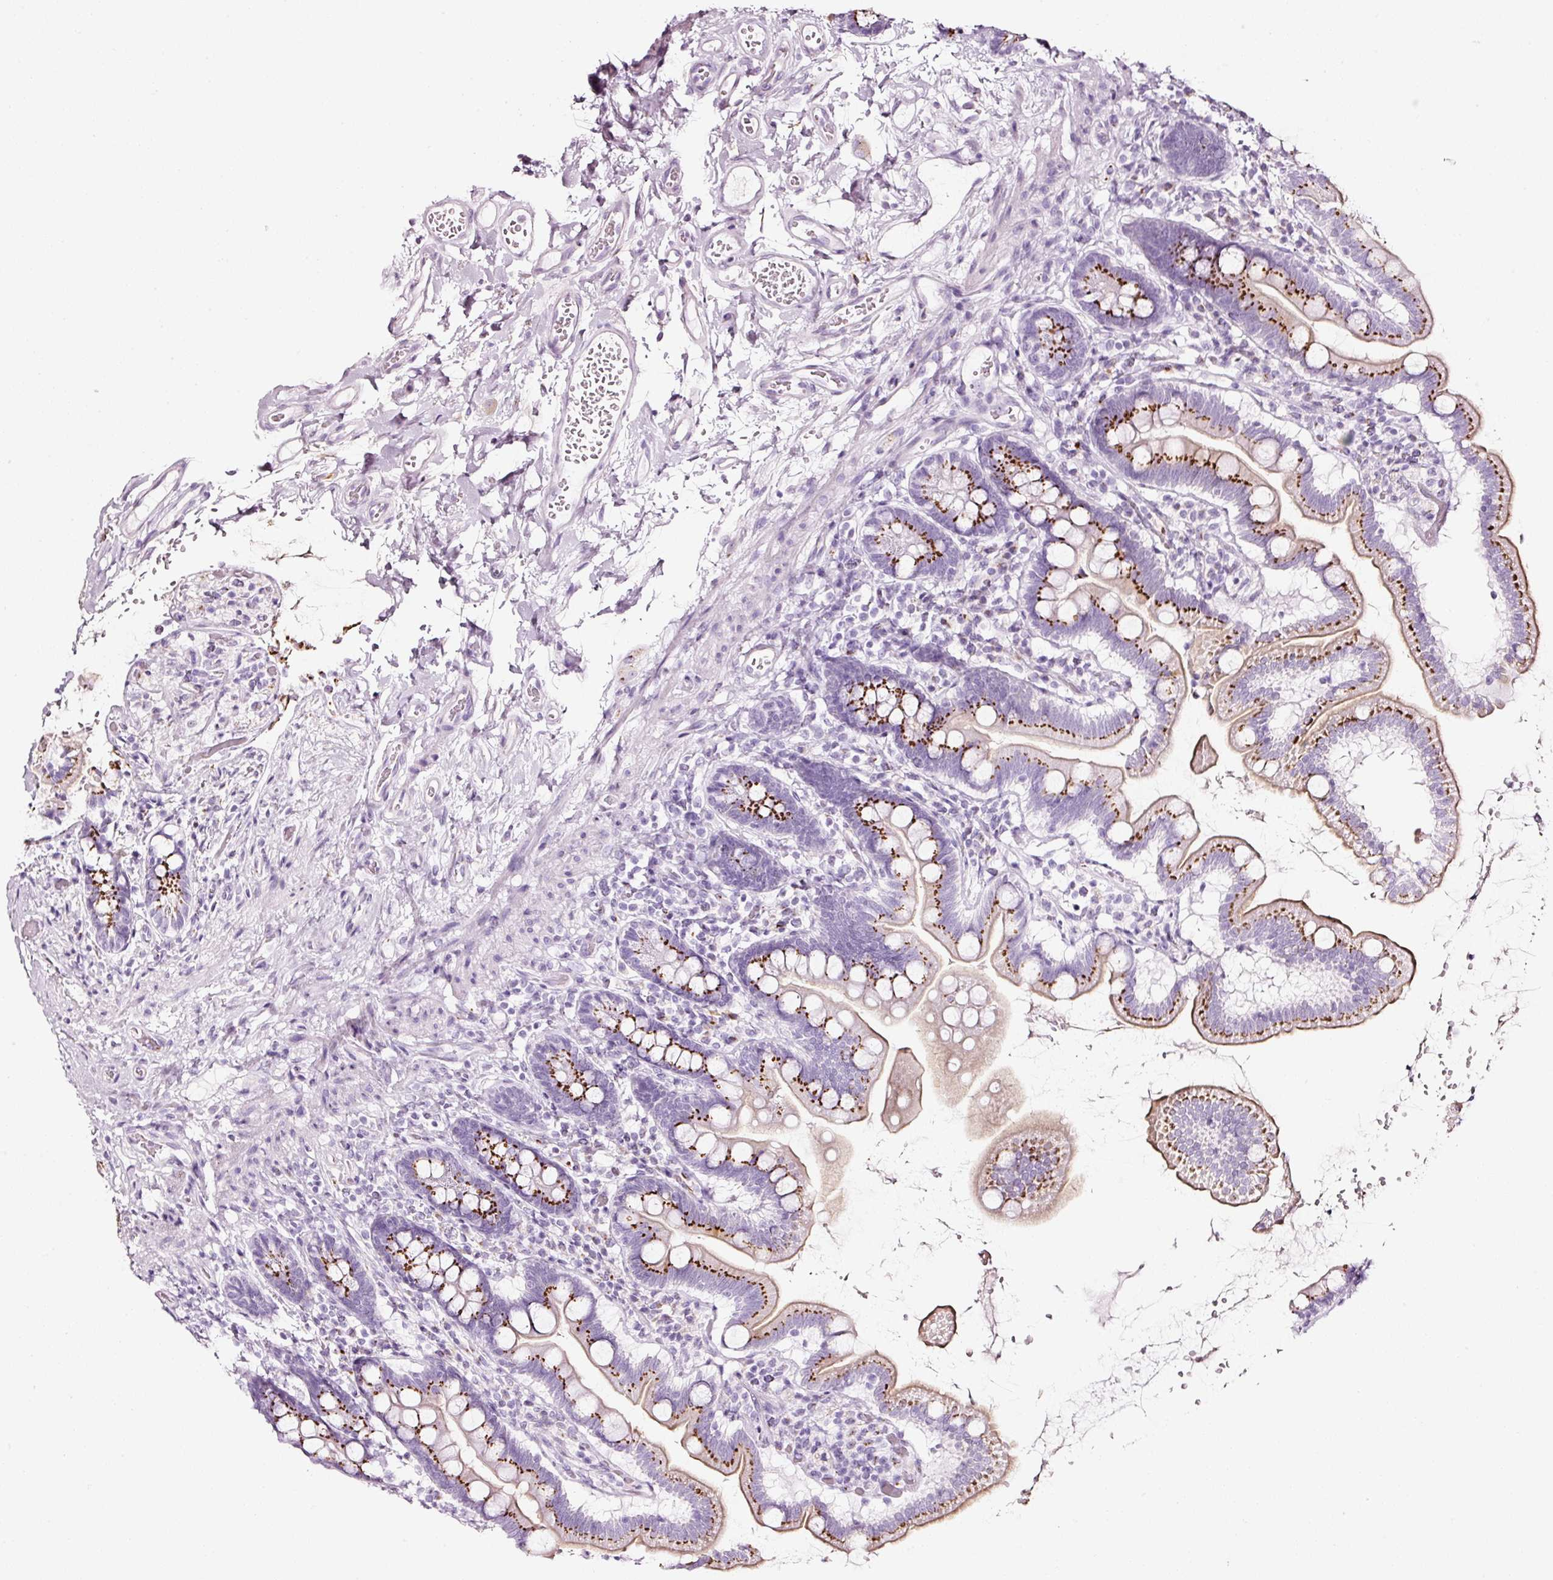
{"staining": {"intensity": "strong", "quantity": ">75%", "location": "cytoplasmic/membranous"}, "tissue": "small intestine", "cell_type": "Glandular cells", "image_type": "normal", "snomed": [{"axis": "morphology", "description": "Normal tissue, NOS"}, {"axis": "topography", "description": "Small intestine"}], "caption": "Glandular cells show high levels of strong cytoplasmic/membranous positivity in about >75% of cells in unremarkable human small intestine.", "gene": "SDF4", "patient": {"sex": "female", "age": 64}}